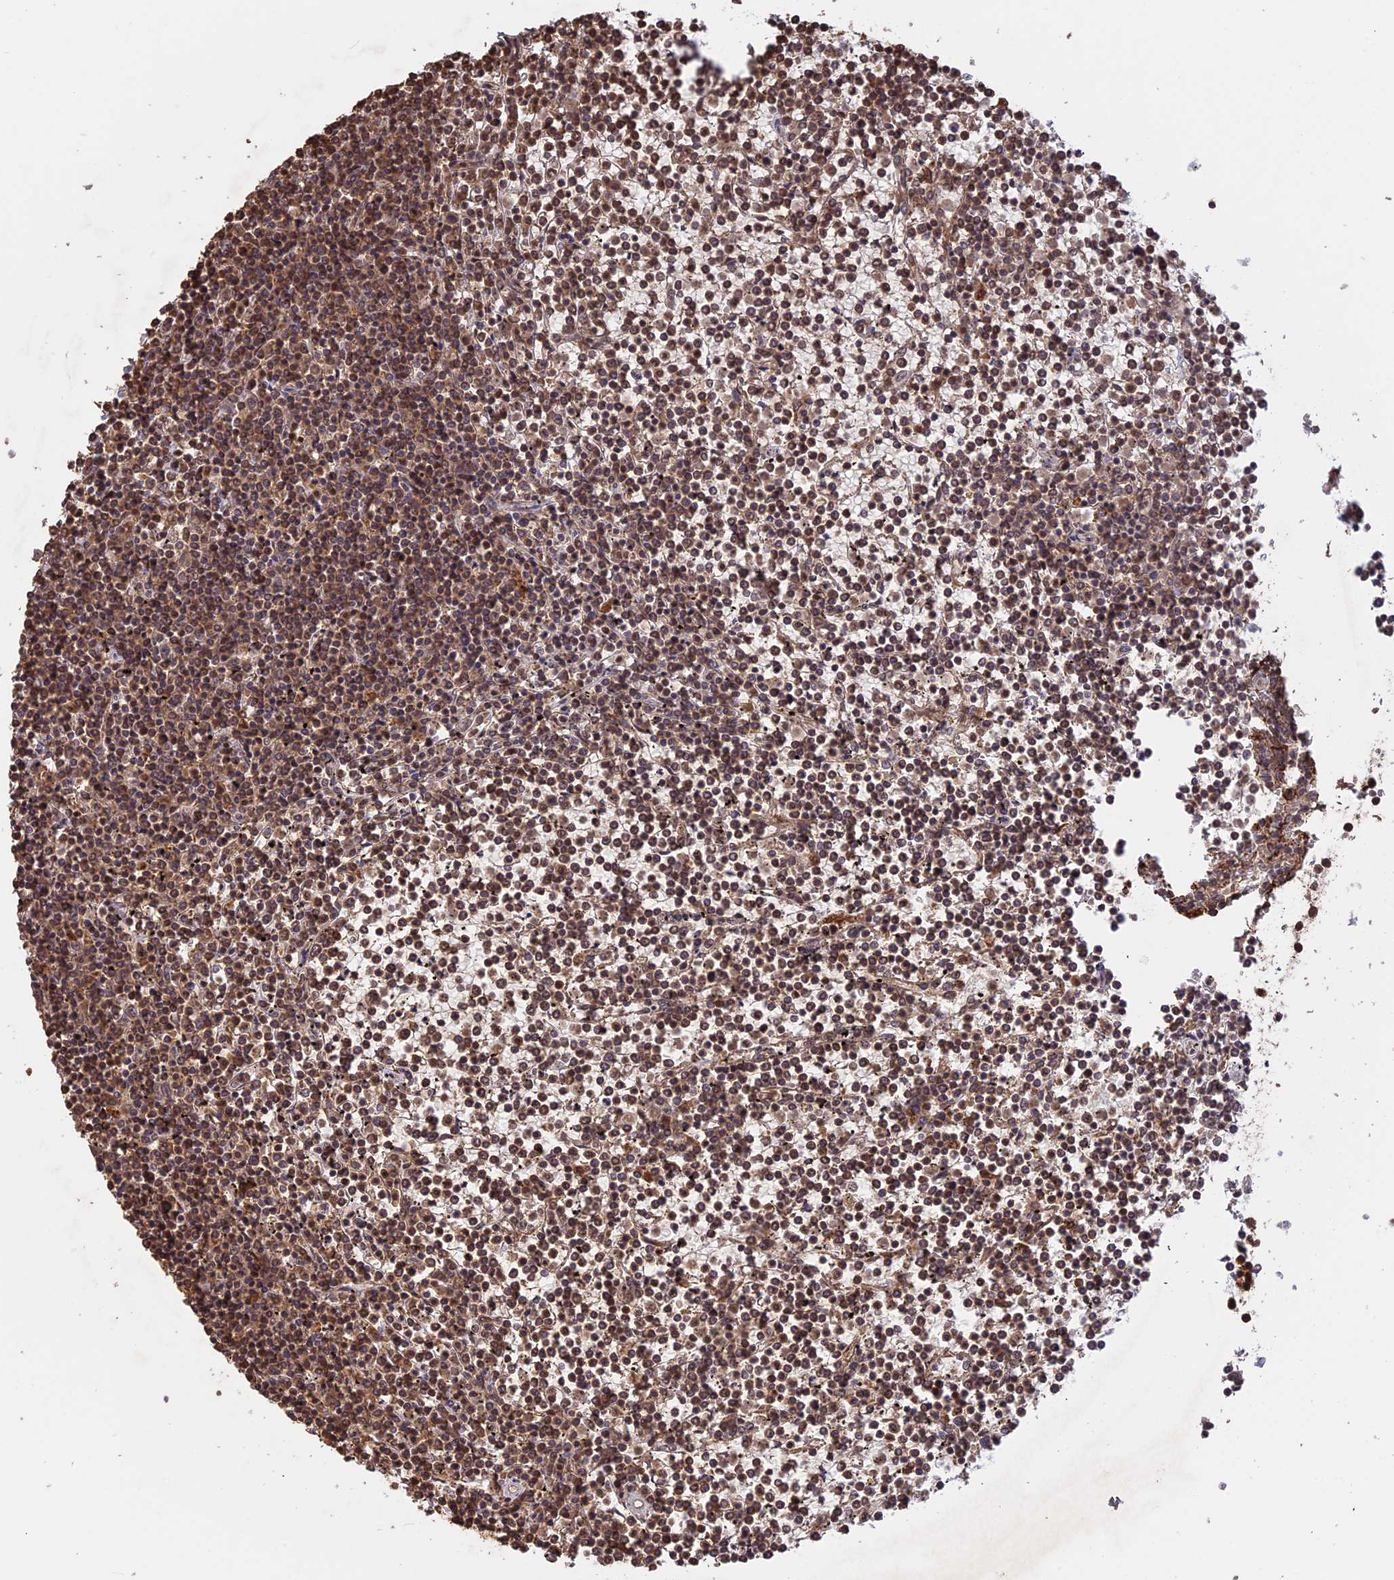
{"staining": {"intensity": "moderate", "quantity": ">75%", "location": "nuclear"}, "tissue": "lymphoma", "cell_type": "Tumor cells", "image_type": "cancer", "snomed": [{"axis": "morphology", "description": "Malignant lymphoma, non-Hodgkin's type, Low grade"}, {"axis": "topography", "description": "Spleen"}], "caption": "Tumor cells display moderate nuclear positivity in approximately >75% of cells in lymphoma.", "gene": "FAM210B", "patient": {"sex": "female", "age": 19}}